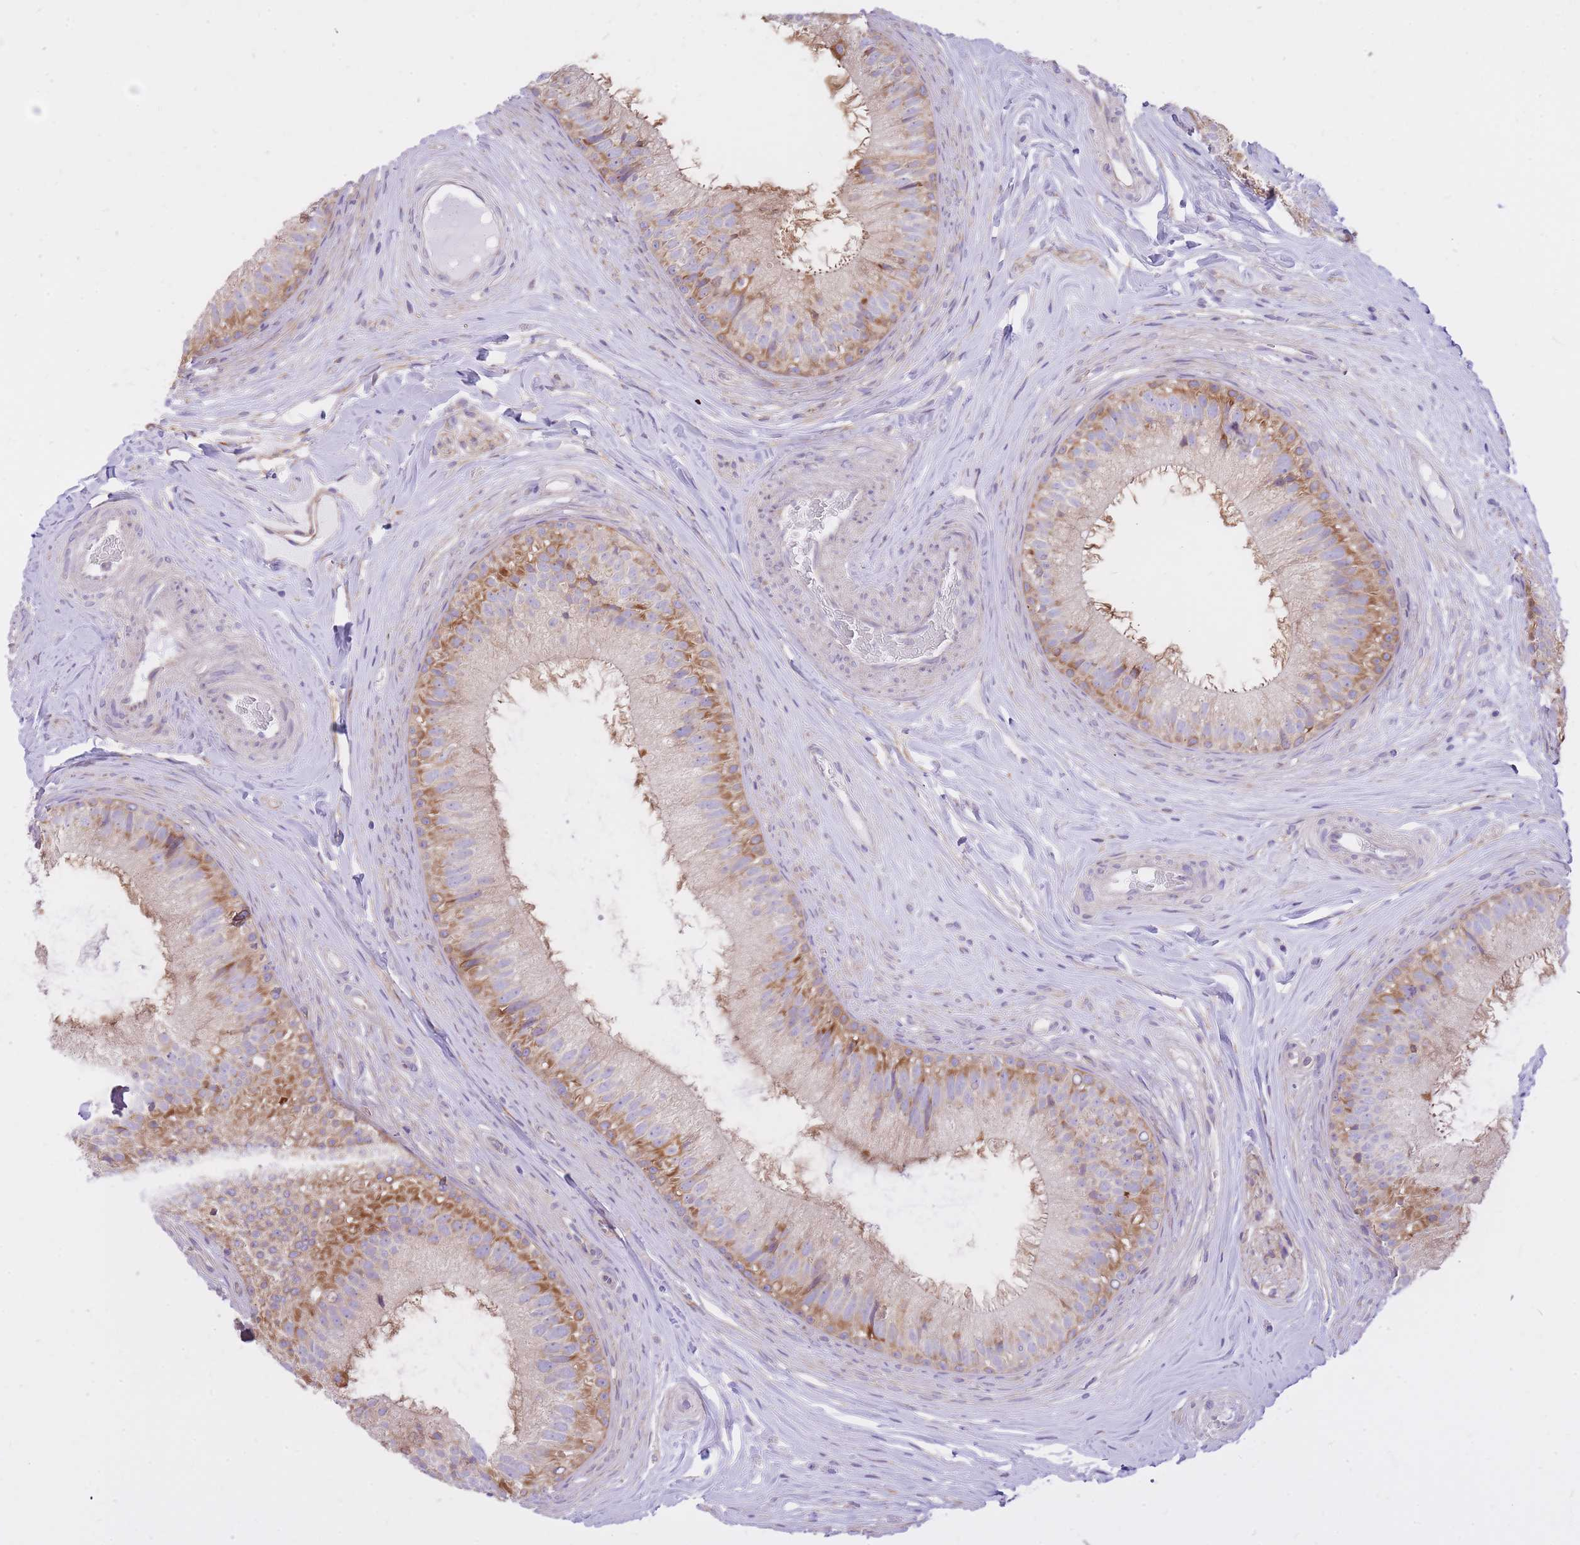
{"staining": {"intensity": "moderate", "quantity": ">75%", "location": "cytoplasmic/membranous"}, "tissue": "epididymis", "cell_type": "Glandular cells", "image_type": "normal", "snomed": [{"axis": "morphology", "description": "Normal tissue, NOS"}, {"axis": "topography", "description": "Epididymis"}], "caption": "High-magnification brightfield microscopy of benign epididymis stained with DAB (brown) and counterstained with hematoxylin (blue). glandular cells exhibit moderate cytoplasmic/membranous expression is seen in about>75% of cells.", "gene": "GBP7", "patient": {"sex": "male", "age": 34}}